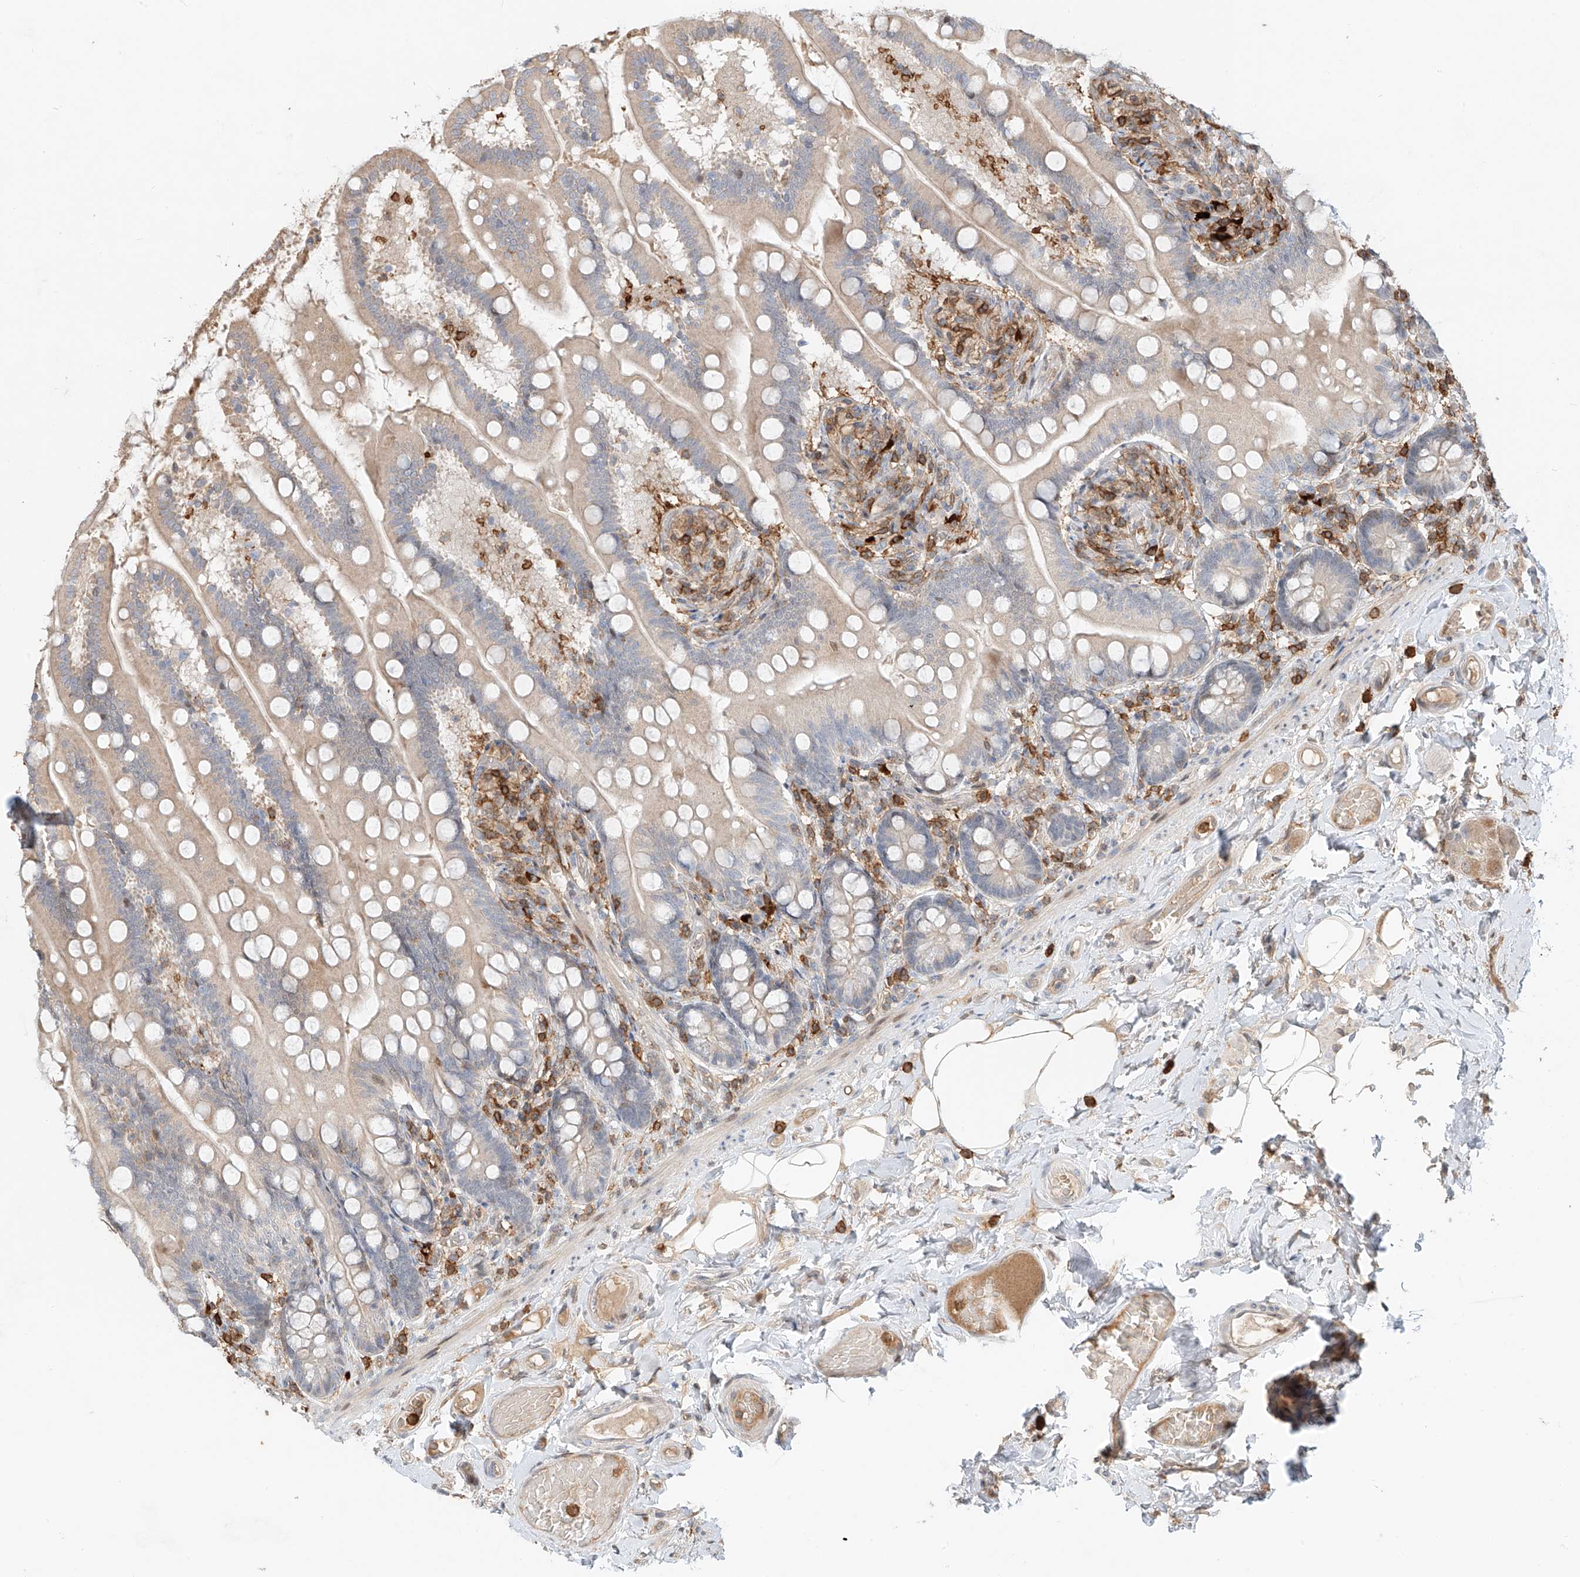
{"staining": {"intensity": "negative", "quantity": "none", "location": "none"}, "tissue": "small intestine", "cell_type": "Glandular cells", "image_type": "normal", "snomed": [{"axis": "morphology", "description": "Normal tissue, NOS"}, {"axis": "topography", "description": "Small intestine"}], "caption": "This histopathology image is of unremarkable small intestine stained with immunohistochemistry to label a protein in brown with the nuclei are counter-stained blue. There is no staining in glandular cells.", "gene": "CEP162", "patient": {"sex": "female", "age": 64}}